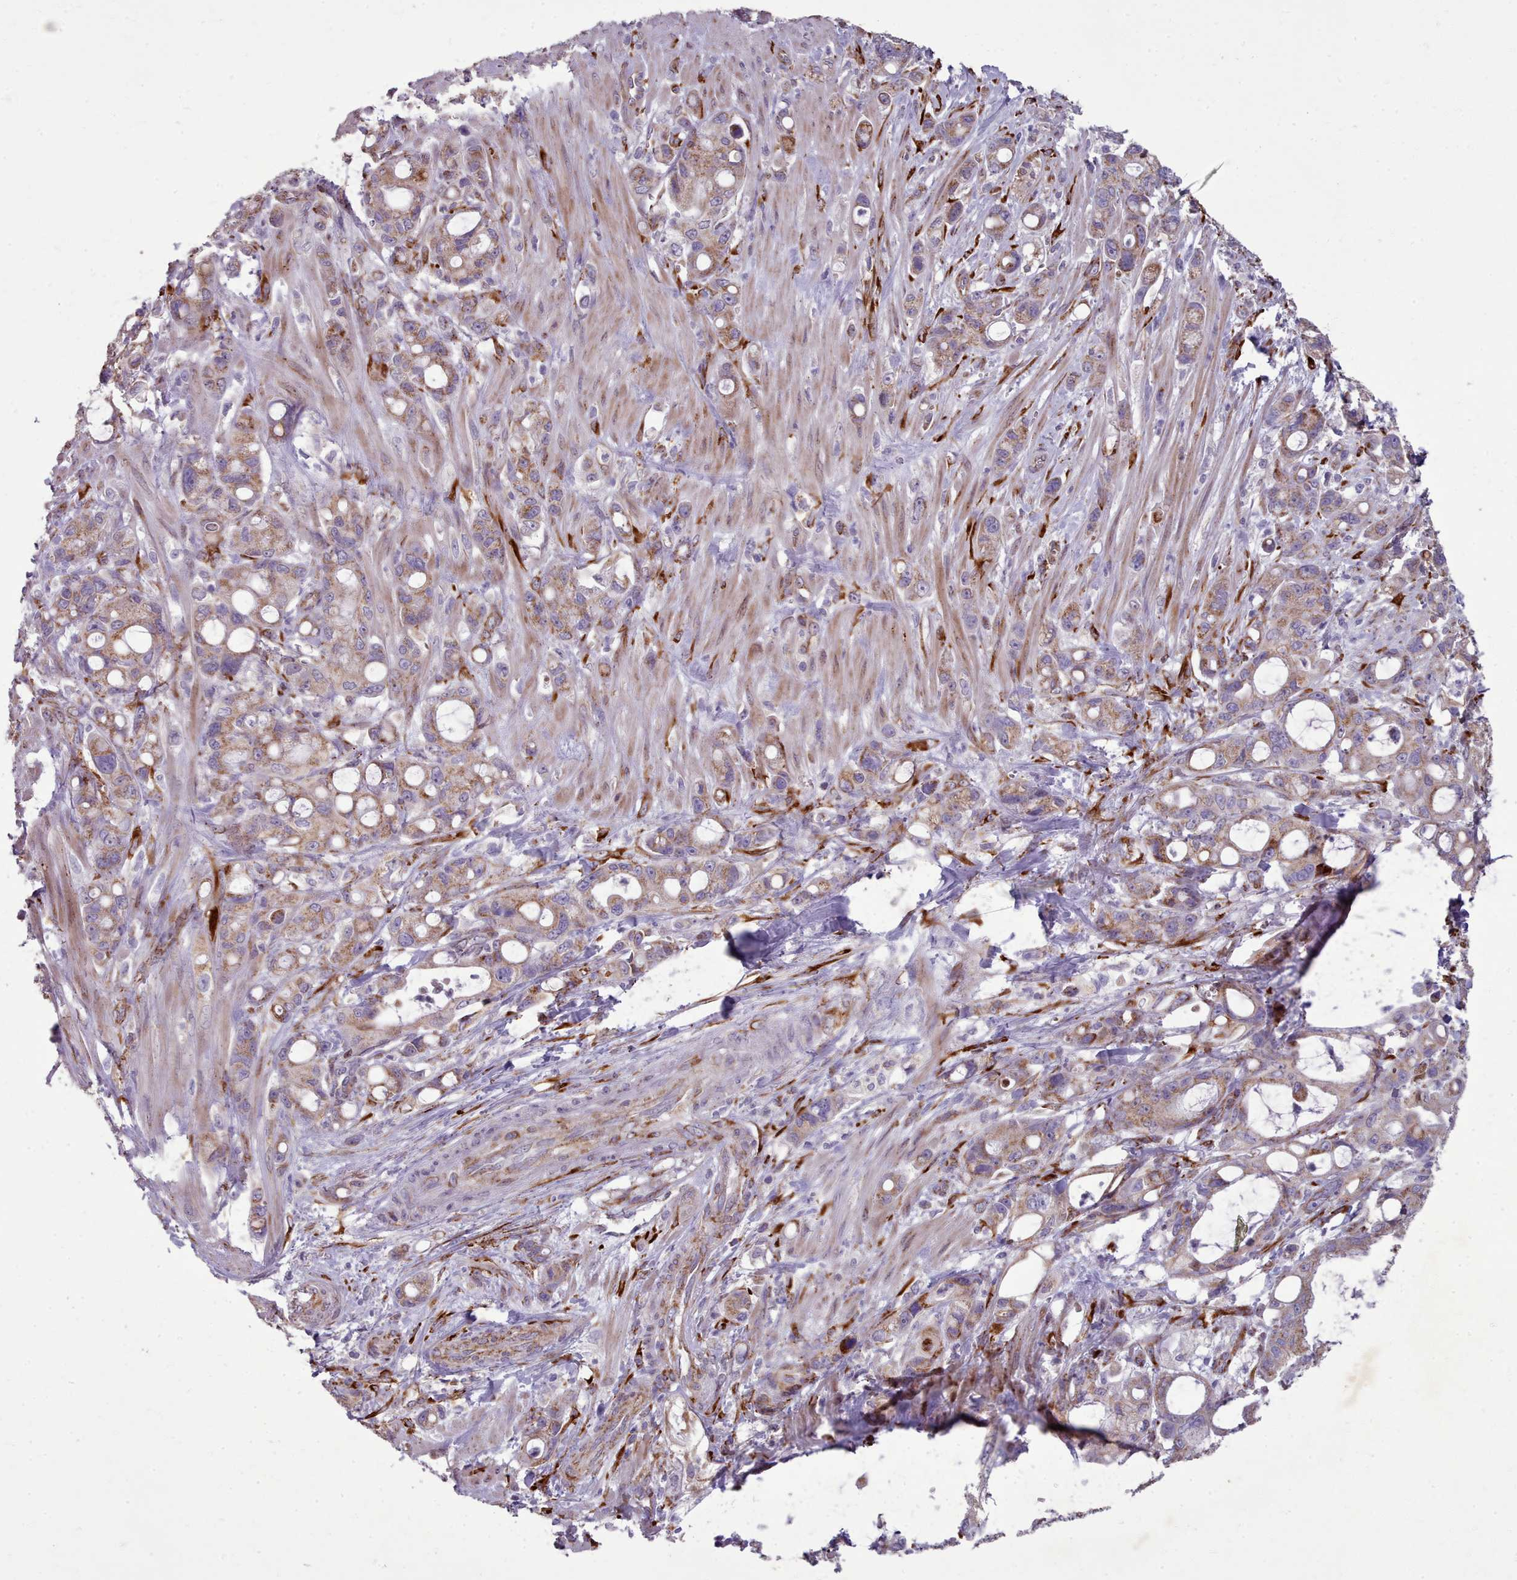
{"staining": {"intensity": "weak", "quantity": "25%-75%", "location": "cytoplasmic/membranous"}, "tissue": "pancreatic cancer", "cell_type": "Tumor cells", "image_type": "cancer", "snomed": [{"axis": "morphology", "description": "Adenocarcinoma, NOS"}, {"axis": "topography", "description": "Pancreas"}], "caption": "High-magnification brightfield microscopy of pancreatic cancer (adenocarcinoma) stained with DAB (brown) and counterstained with hematoxylin (blue). tumor cells exhibit weak cytoplasmic/membranous expression is seen in about25%-75% of cells.", "gene": "FKBP10", "patient": {"sex": "male", "age": 68}}